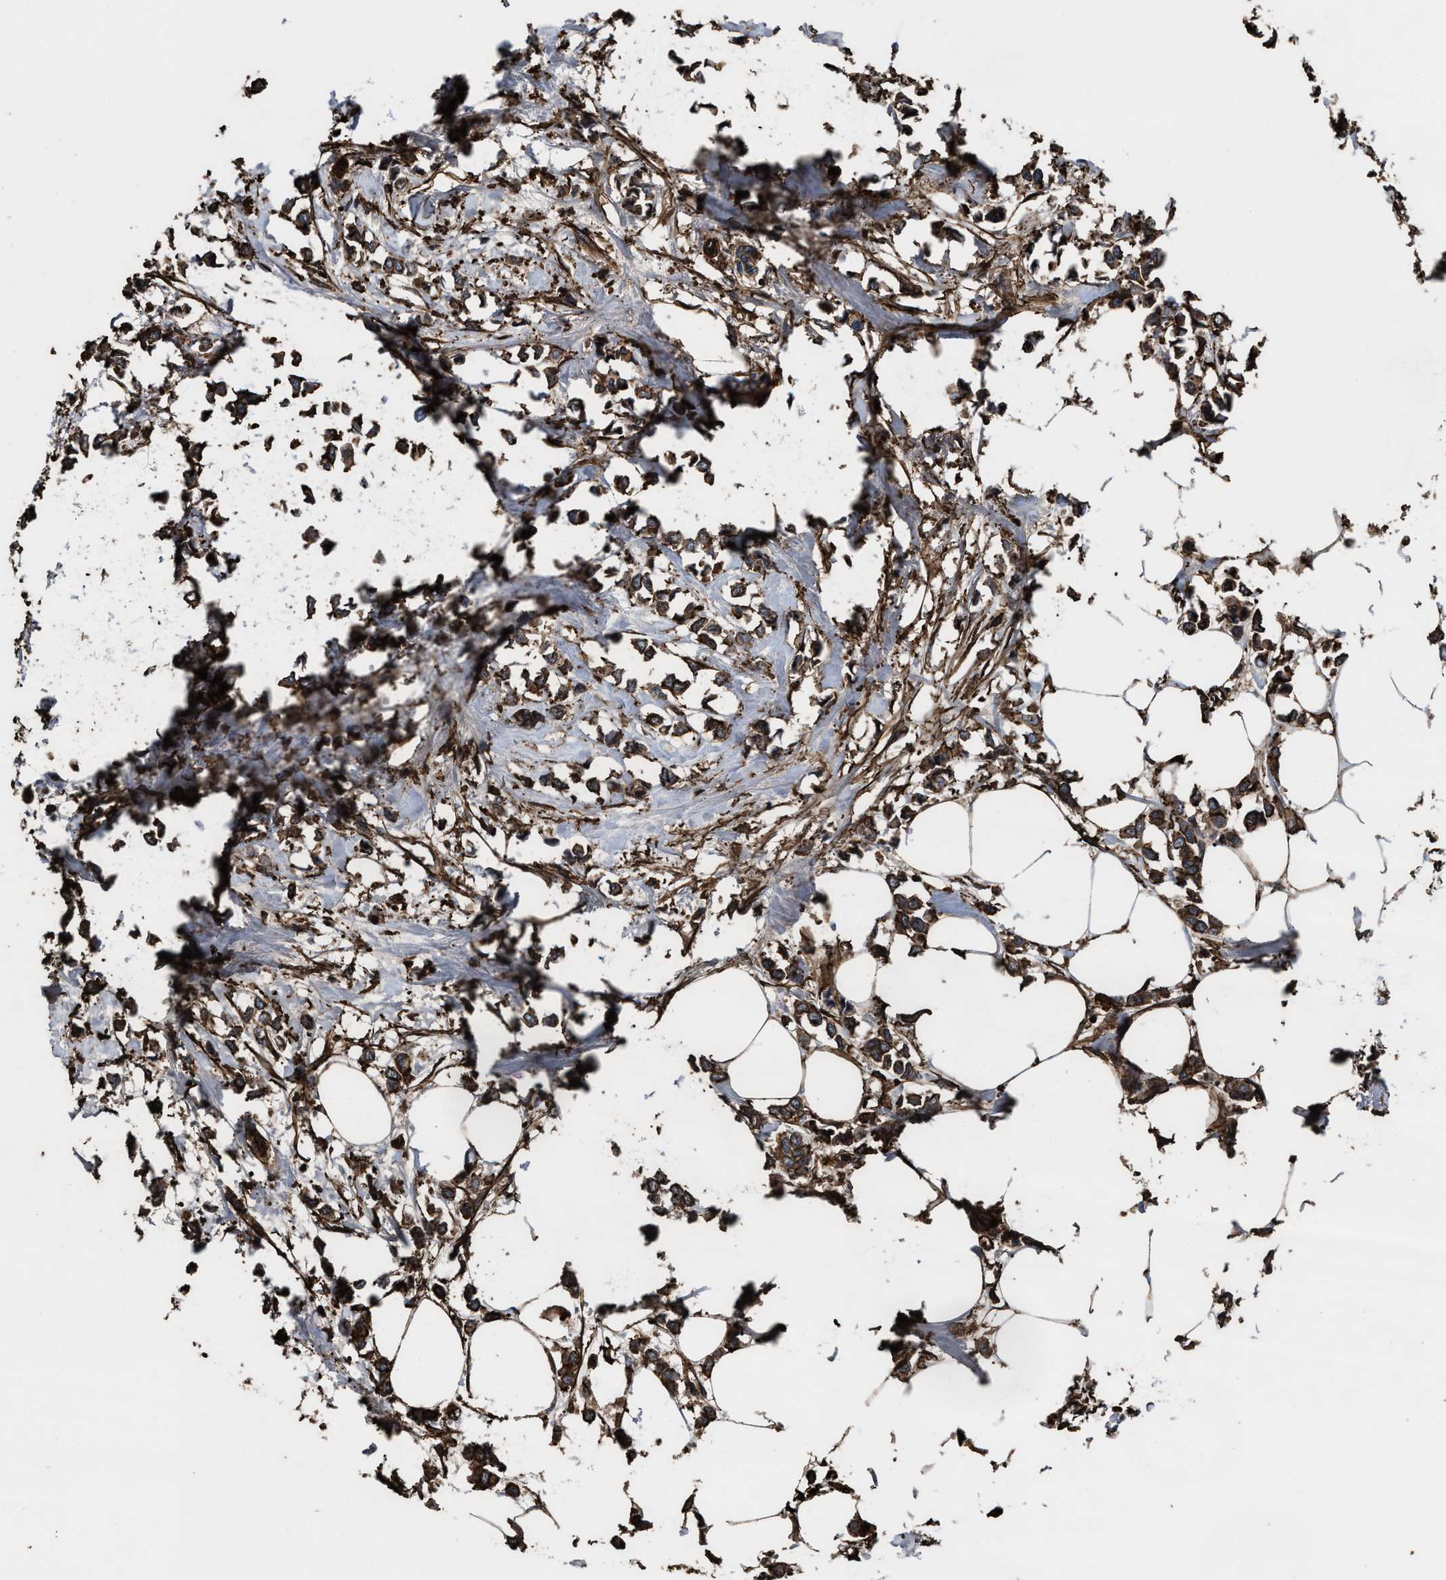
{"staining": {"intensity": "moderate", "quantity": ">75%", "location": "cytoplasmic/membranous"}, "tissue": "breast cancer", "cell_type": "Tumor cells", "image_type": "cancer", "snomed": [{"axis": "morphology", "description": "Lobular carcinoma"}, {"axis": "topography", "description": "Breast"}], "caption": "Protein staining by IHC exhibits moderate cytoplasmic/membranous expression in approximately >75% of tumor cells in breast cancer (lobular carcinoma).", "gene": "KBTBD2", "patient": {"sex": "female", "age": 51}}